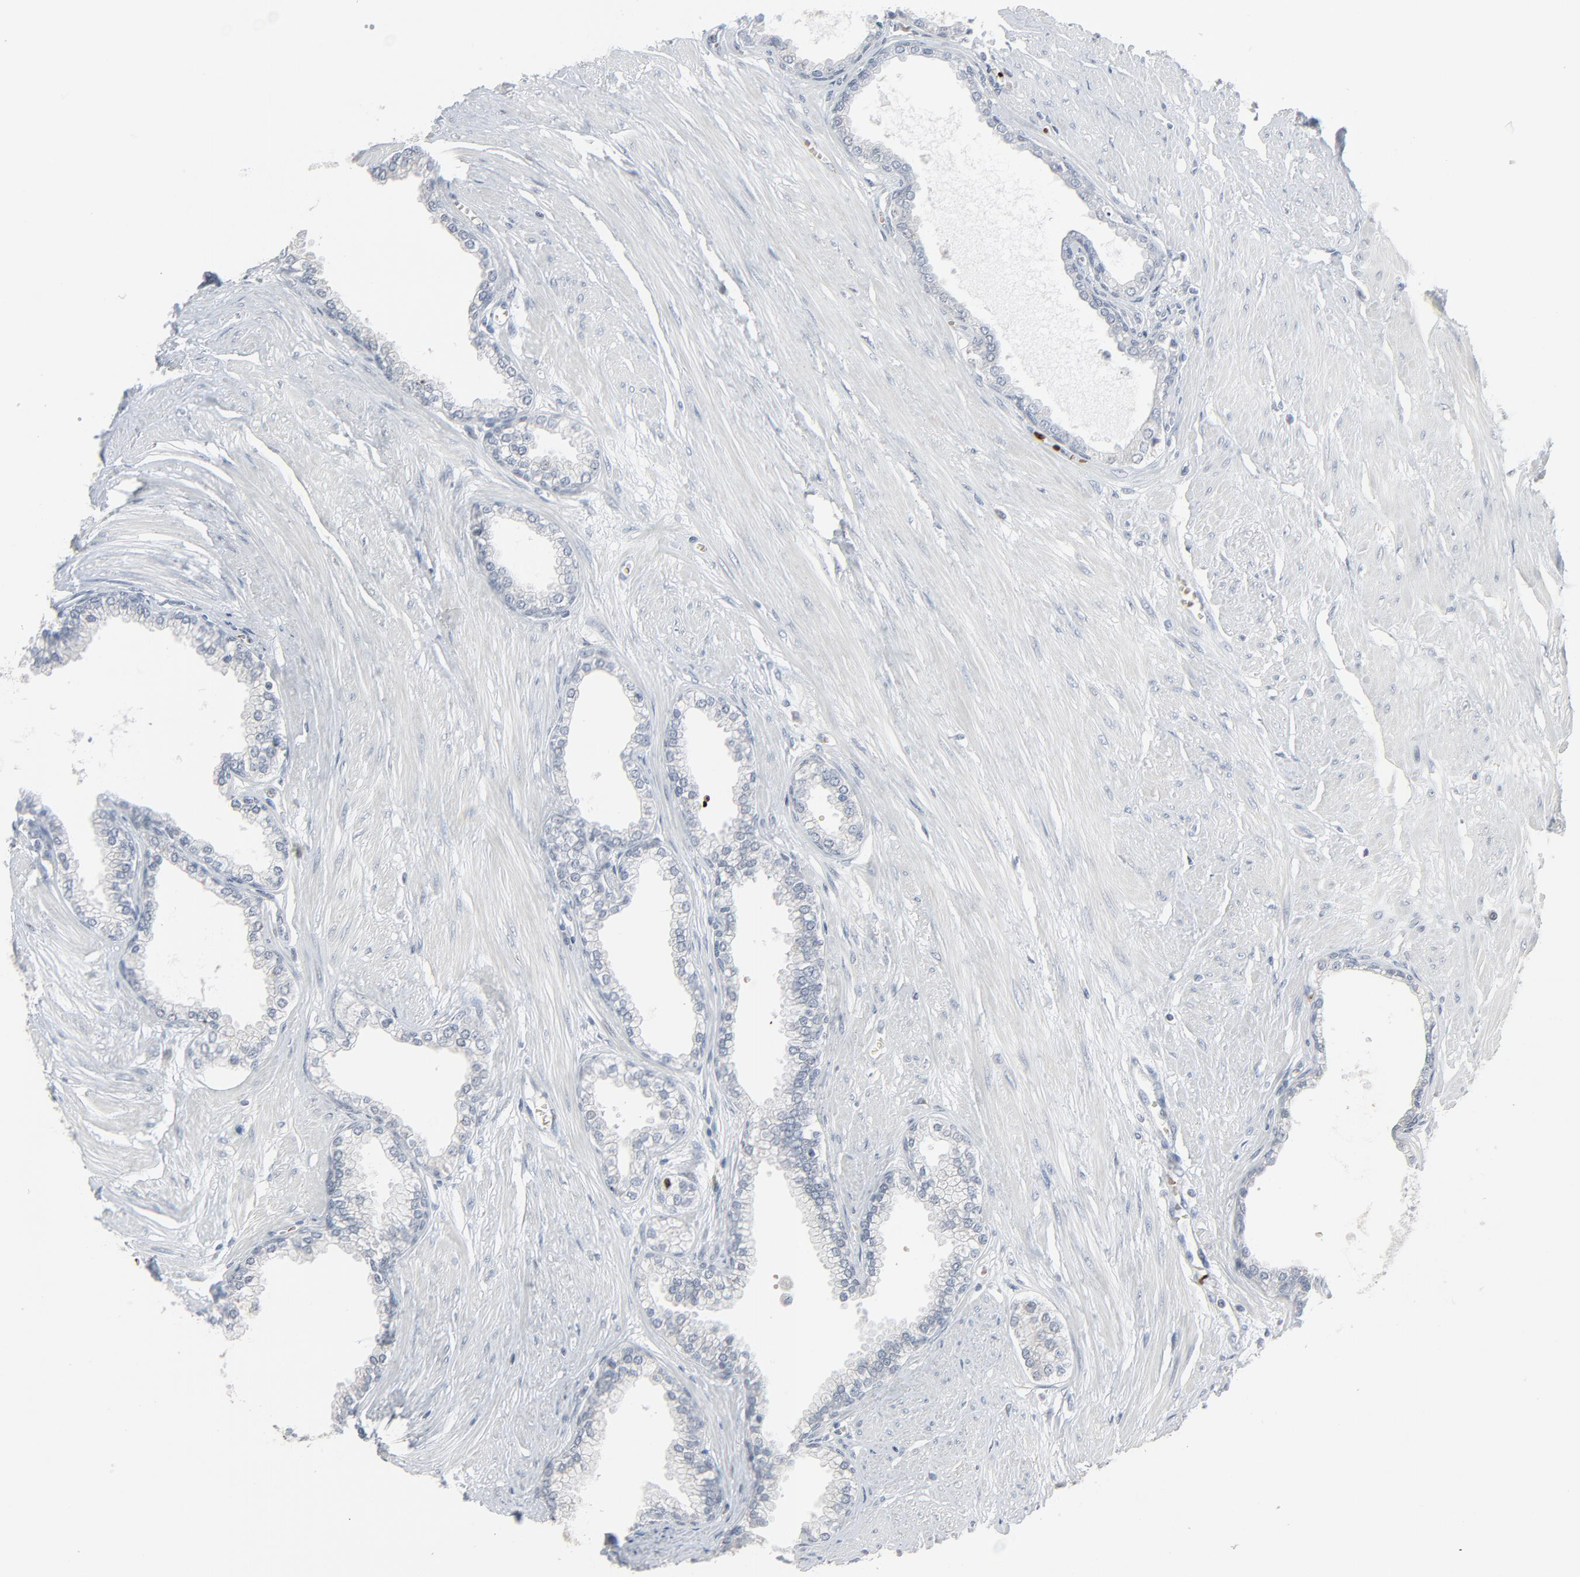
{"staining": {"intensity": "negative", "quantity": "none", "location": "none"}, "tissue": "prostate", "cell_type": "Glandular cells", "image_type": "normal", "snomed": [{"axis": "morphology", "description": "Normal tissue, NOS"}, {"axis": "topography", "description": "Prostate"}], "caption": "Unremarkable prostate was stained to show a protein in brown. There is no significant positivity in glandular cells. The staining is performed using DAB brown chromogen with nuclei counter-stained in using hematoxylin.", "gene": "SAGE1", "patient": {"sex": "male", "age": 64}}